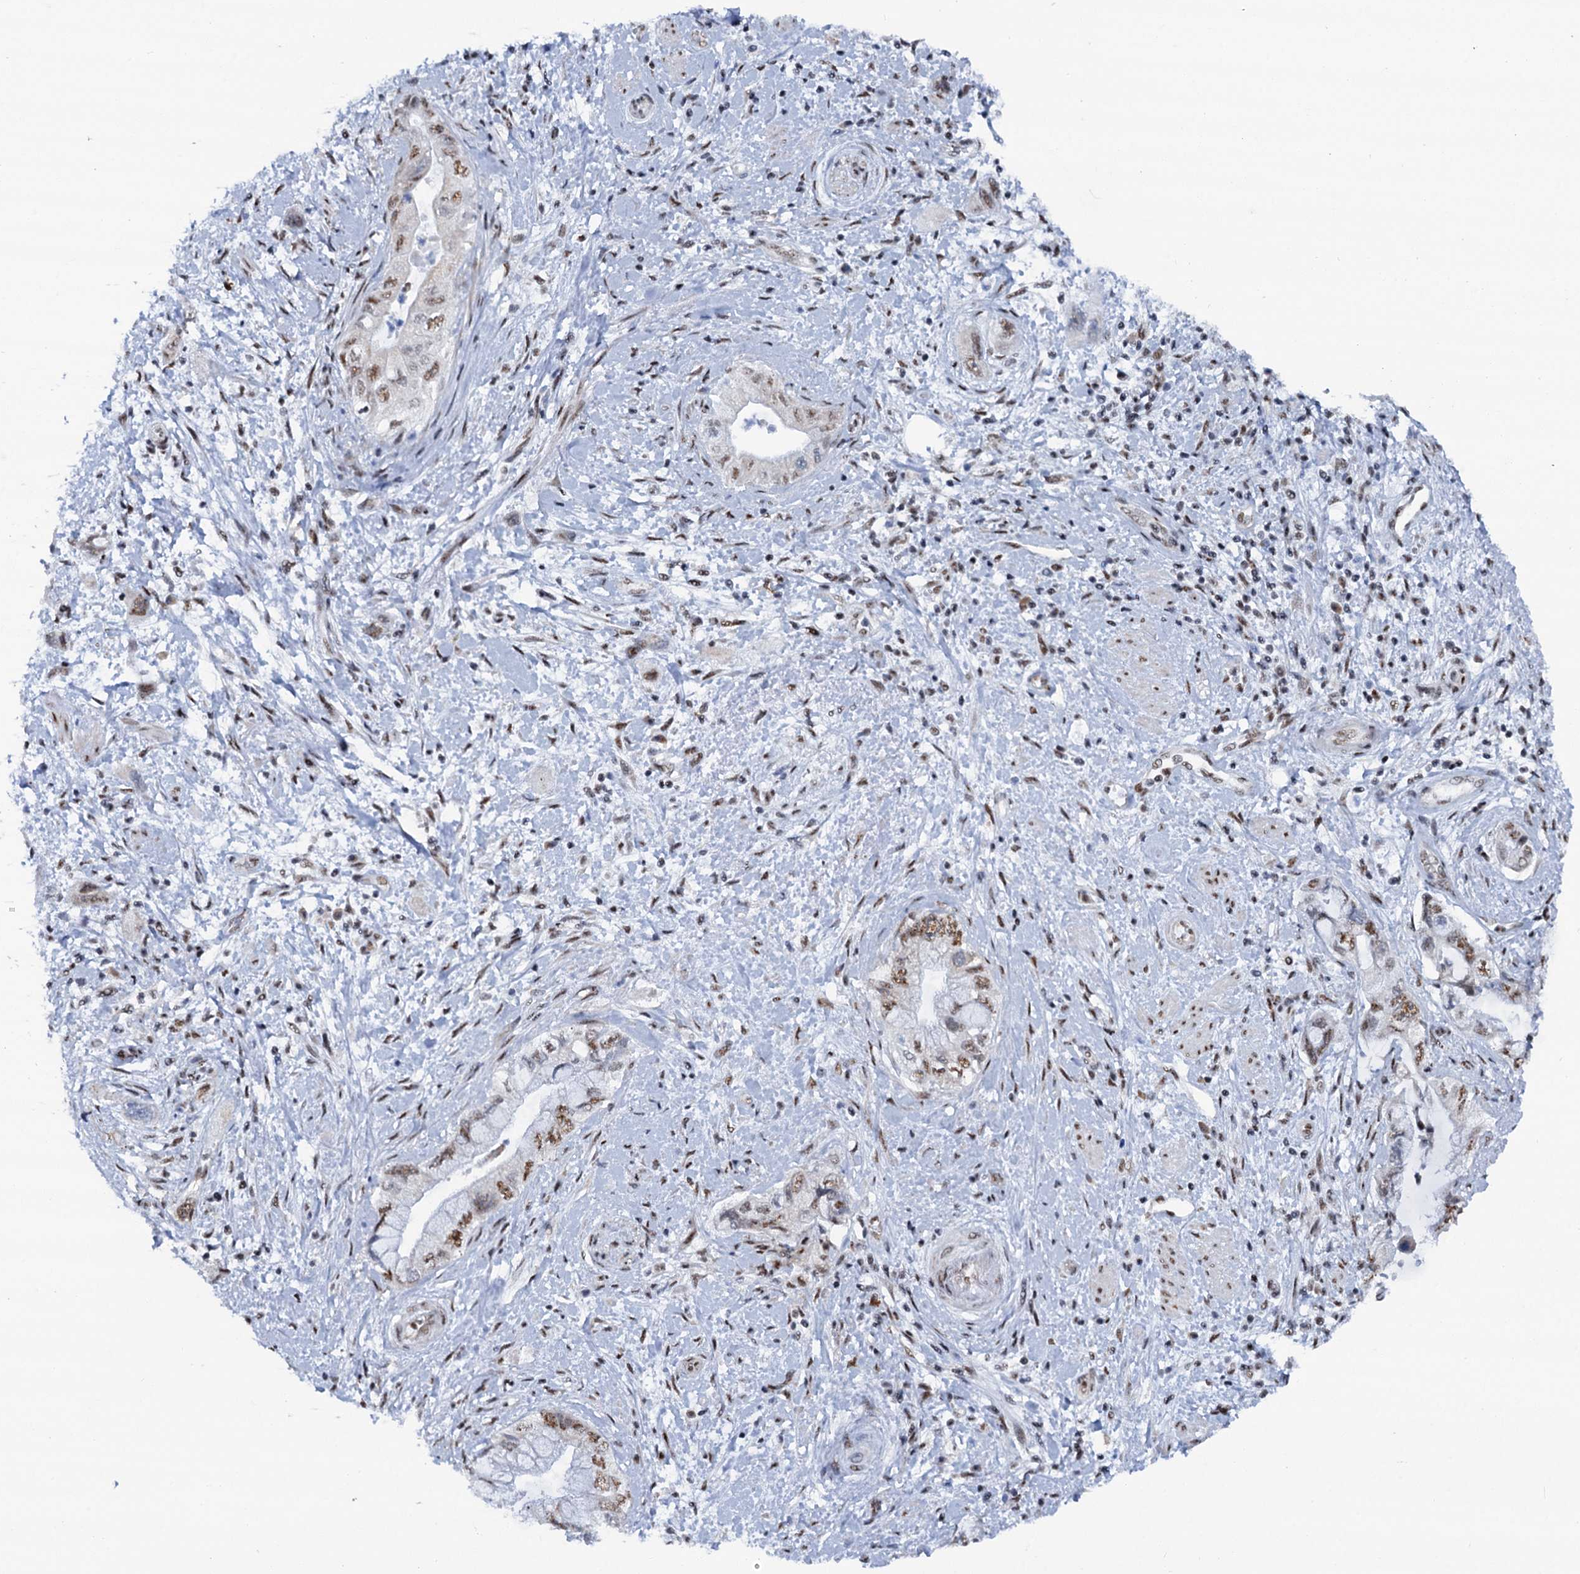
{"staining": {"intensity": "moderate", "quantity": ">75%", "location": "nuclear"}, "tissue": "pancreatic cancer", "cell_type": "Tumor cells", "image_type": "cancer", "snomed": [{"axis": "morphology", "description": "Adenocarcinoma, NOS"}, {"axis": "topography", "description": "Pancreas"}], "caption": "Brown immunohistochemical staining in human pancreatic adenocarcinoma displays moderate nuclear staining in about >75% of tumor cells. The staining was performed using DAB, with brown indicating positive protein expression. Nuclei are stained blue with hematoxylin.", "gene": "SREK1", "patient": {"sex": "female", "age": 73}}